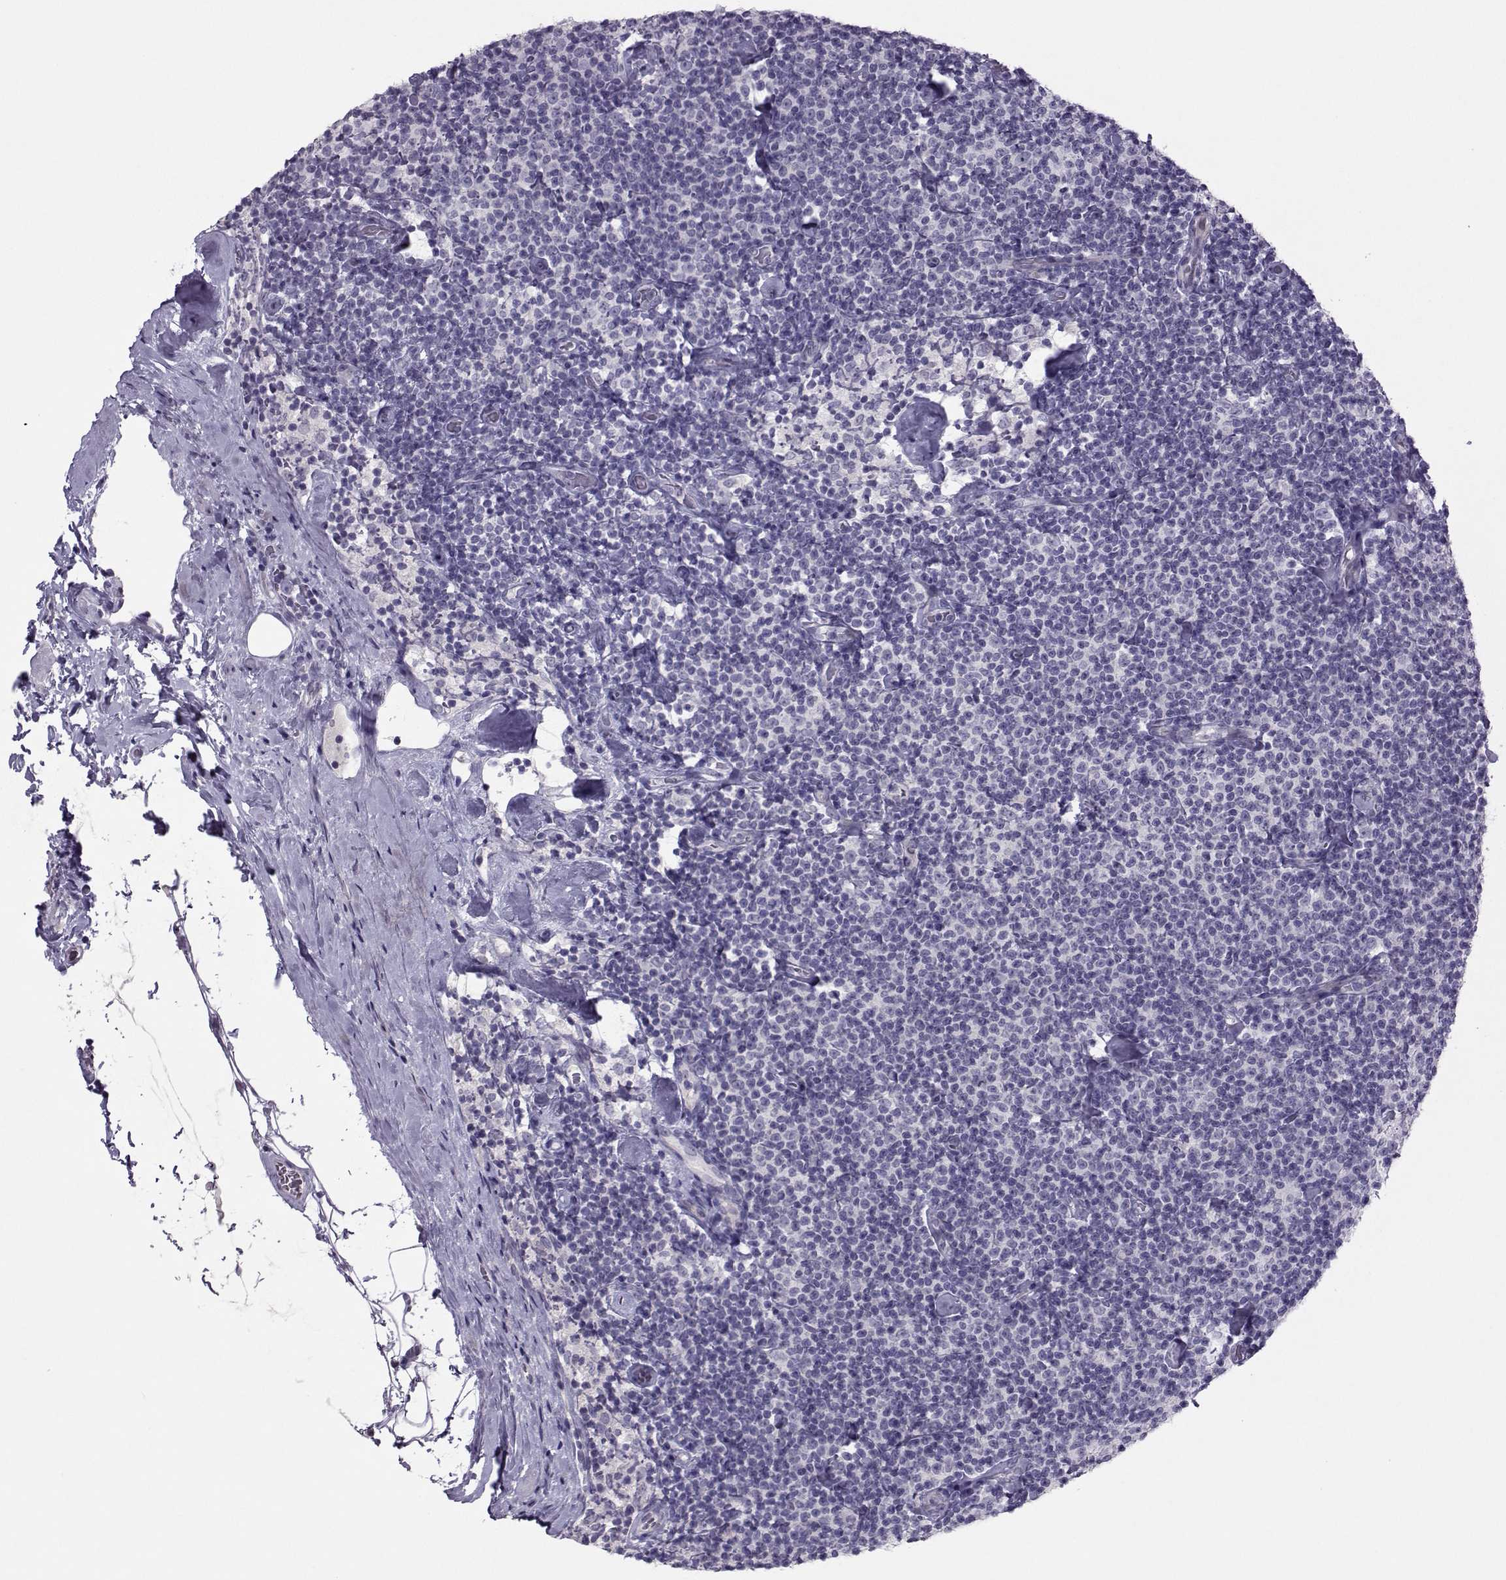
{"staining": {"intensity": "negative", "quantity": "none", "location": "none"}, "tissue": "lymphoma", "cell_type": "Tumor cells", "image_type": "cancer", "snomed": [{"axis": "morphology", "description": "Malignant lymphoma, non-Hodgkin's type, Low grade"}, {"axis": "topography", "description": "Lymph node"}], "caption": "Tumor cells are negative for protein expression in human lymphoma. (Immunohistochemistry (ihc), brightfield microscopy, high magnification).", "gene": "ASRGL1", "patient": {"sex": "male", "age": 81}}